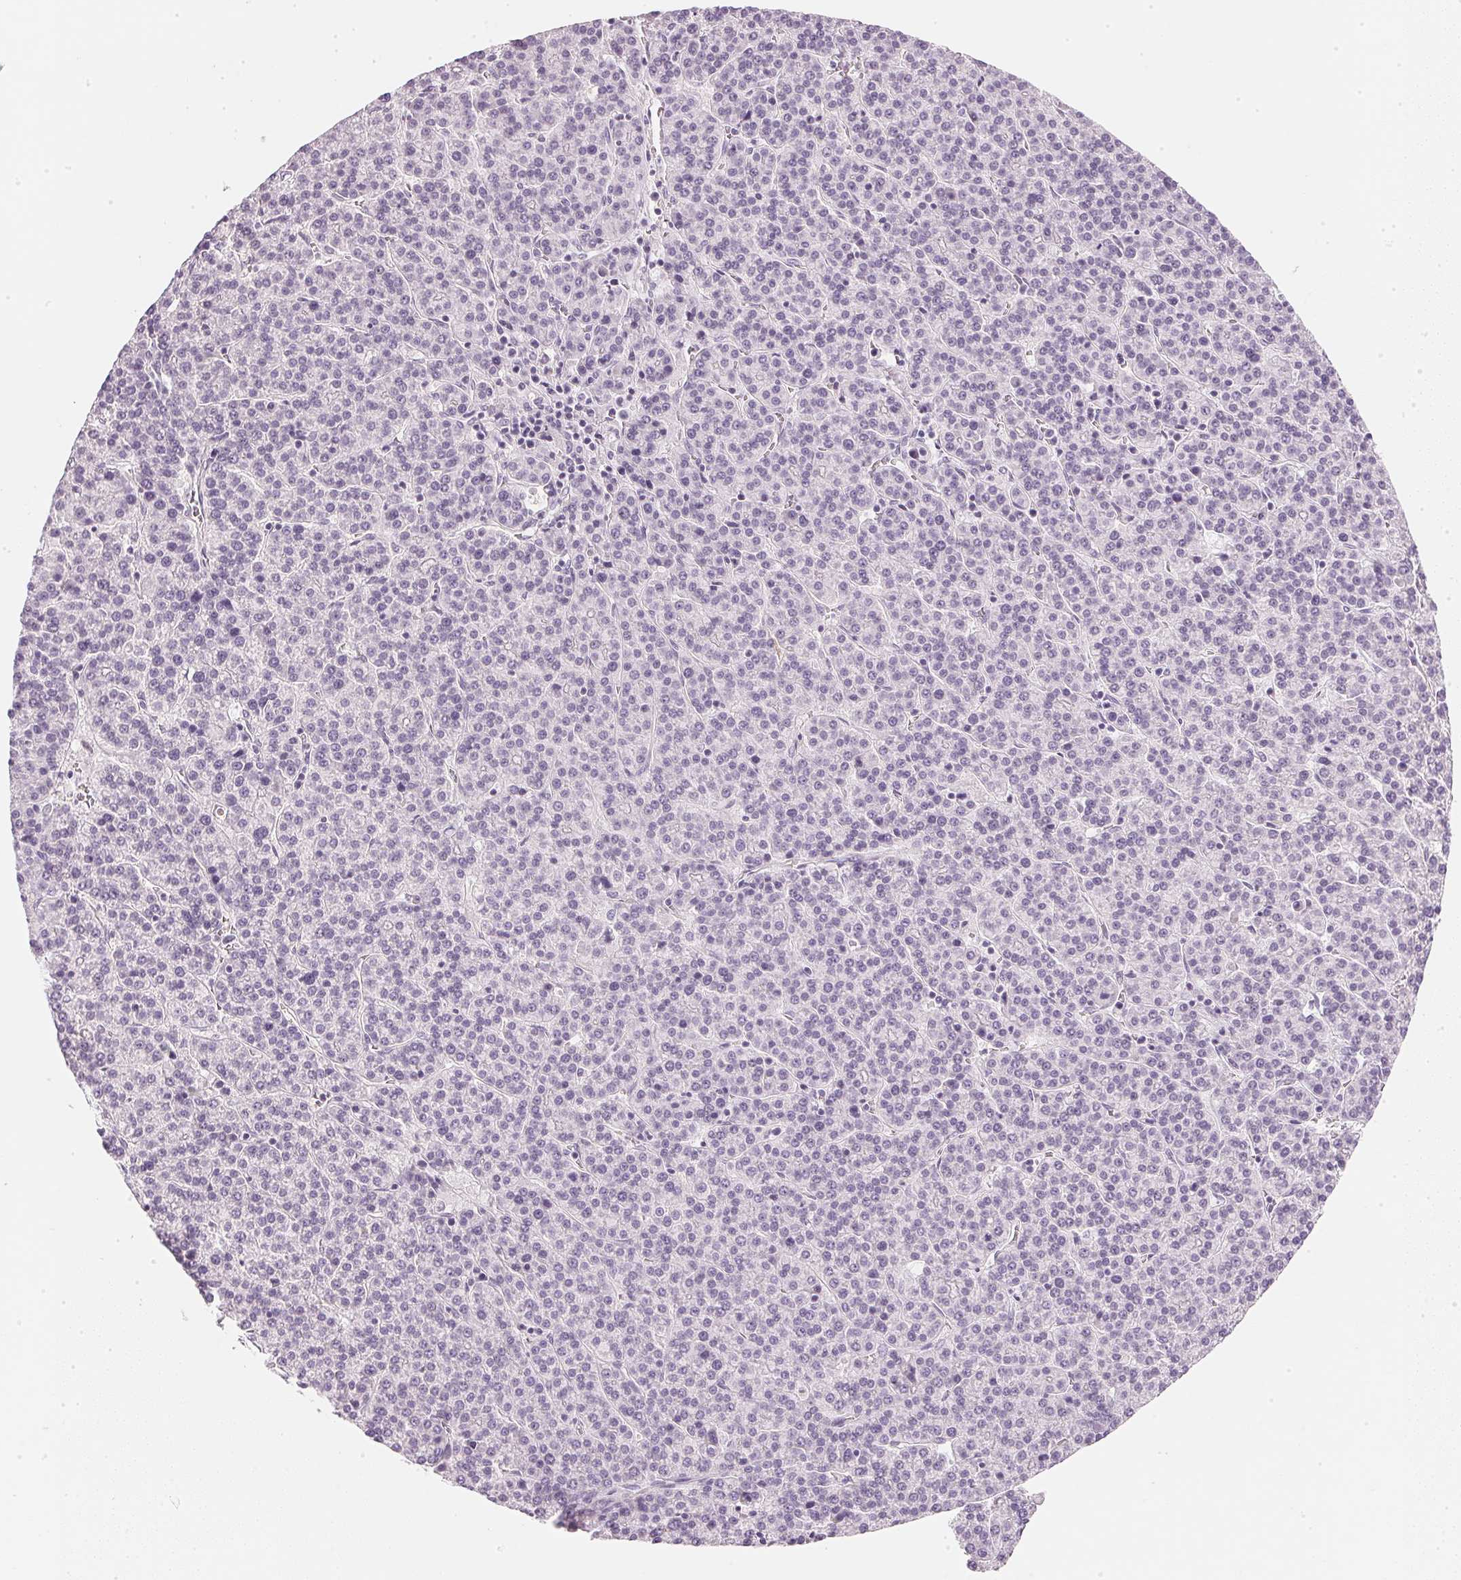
{"staining": {"intensity": "negative", "quantity": "none", "location": "none"}, "tissue": "liver cancer", "cell_type": "Tumor cells", "image_type": "cancer", "snomed": [{"axis": "morphology", "description": "Carcinoma, Hepatocellular, NOS"}, {"axis": "topography", "description": "Liver"}], "caption": "Protein analysis of liver cancer displays no significant expression in tumor cells.", "gene": "CHST4", "patient": {"sex": "female", "age": 58}}